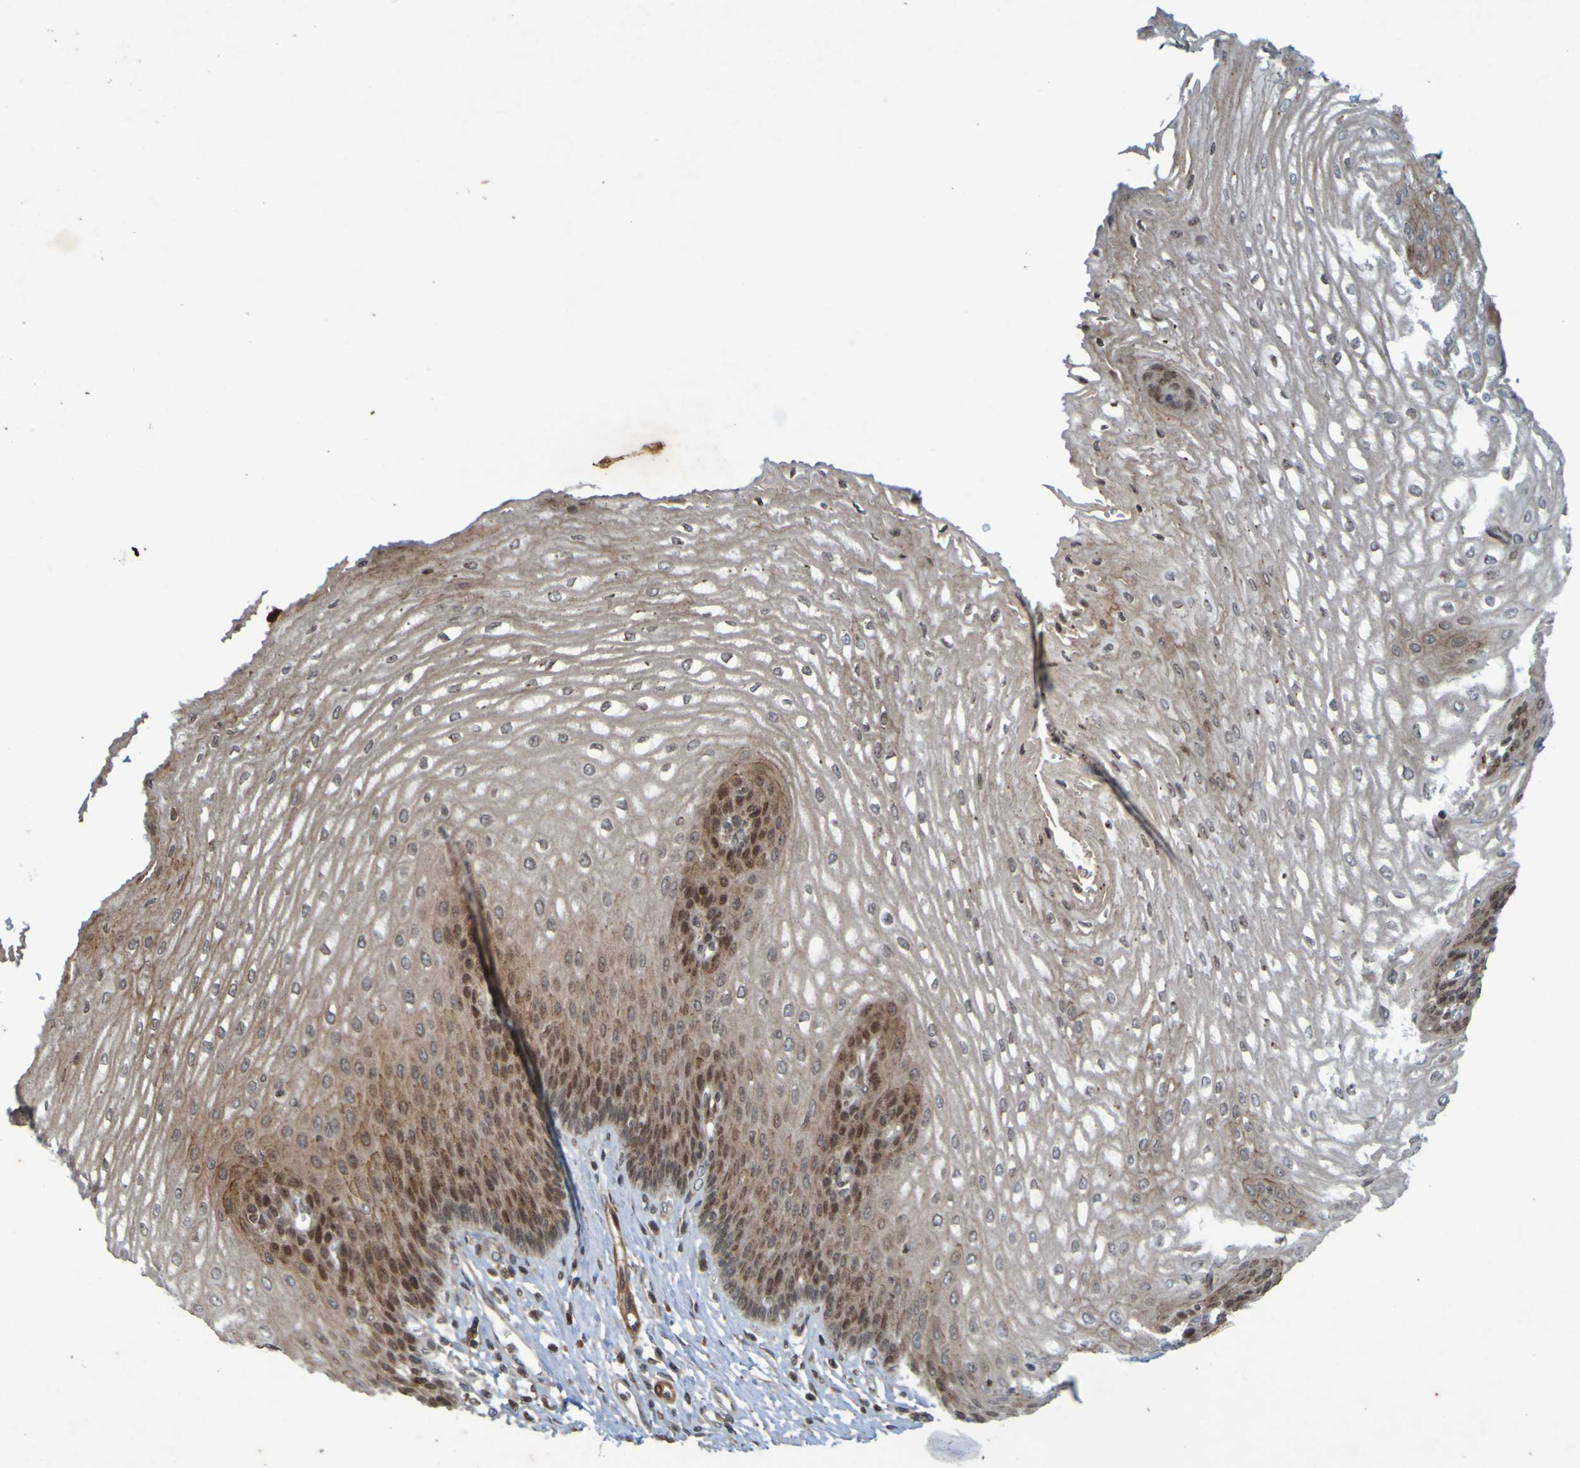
{"staining": {"intensity": "moderate", "quantity": ">75%", "location": "cytoplasmic/membranous"}, "tissue": "esophagus", "cell_type": "Squamous epithelial cells", "image_type": "normal", "snomed": [{"axis": "morphology", "description": "Normal tissue, NOS"}, {"axis": "topography", "description": "Esophagus"}], "caption": "Moderate cytoplasmic/membranous staining is present in approximately >75% of squamous epithelial cells in unremarkable esophagus.", "gene": "GUCY1A1", "patient": {"sex": "male", "age": 54}}